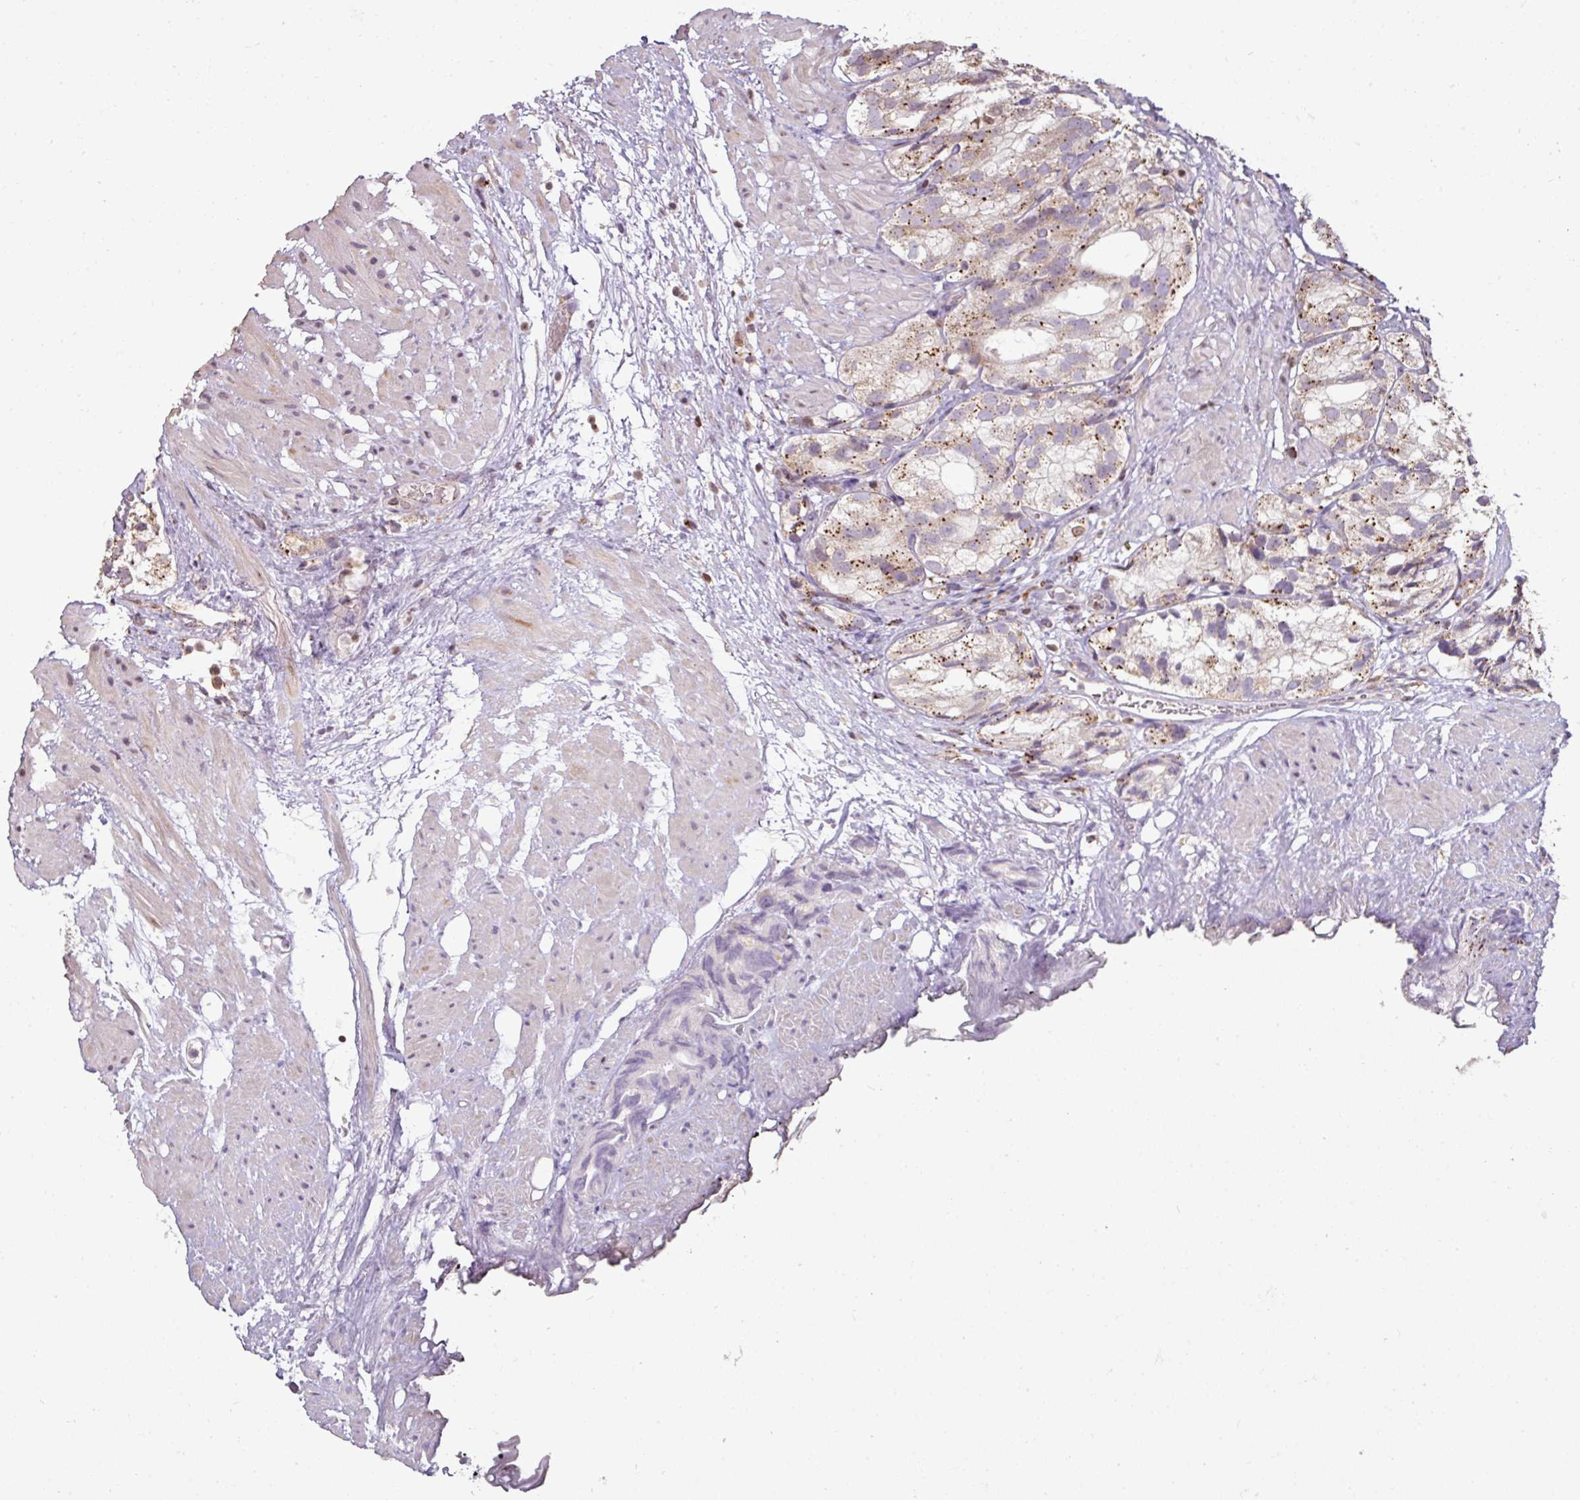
{"staining": {"intensity": "moderate", "quantity": "25%-75%", "location": "cytoplasmic/membranous"}, "tissue": "prostate cancer", "cell_type": "Tumor cells", "image_type": "cancer", "snomed": [{"axis": "morphology", "description": "Adenocarcinoma, High grade"}, {"axis": "topography", "description": "Prostate"}], "caption": "Immunohistochemistry (DAB) staining of prostate cancer (high-grade adenocarcinoma) demonstrates moderate cytoplasmic/membranous protein positivity in approximately 25%-75% of tumor cells.", "gene": "CXCR5", "patient": {"sex": "male", "age": 82}}